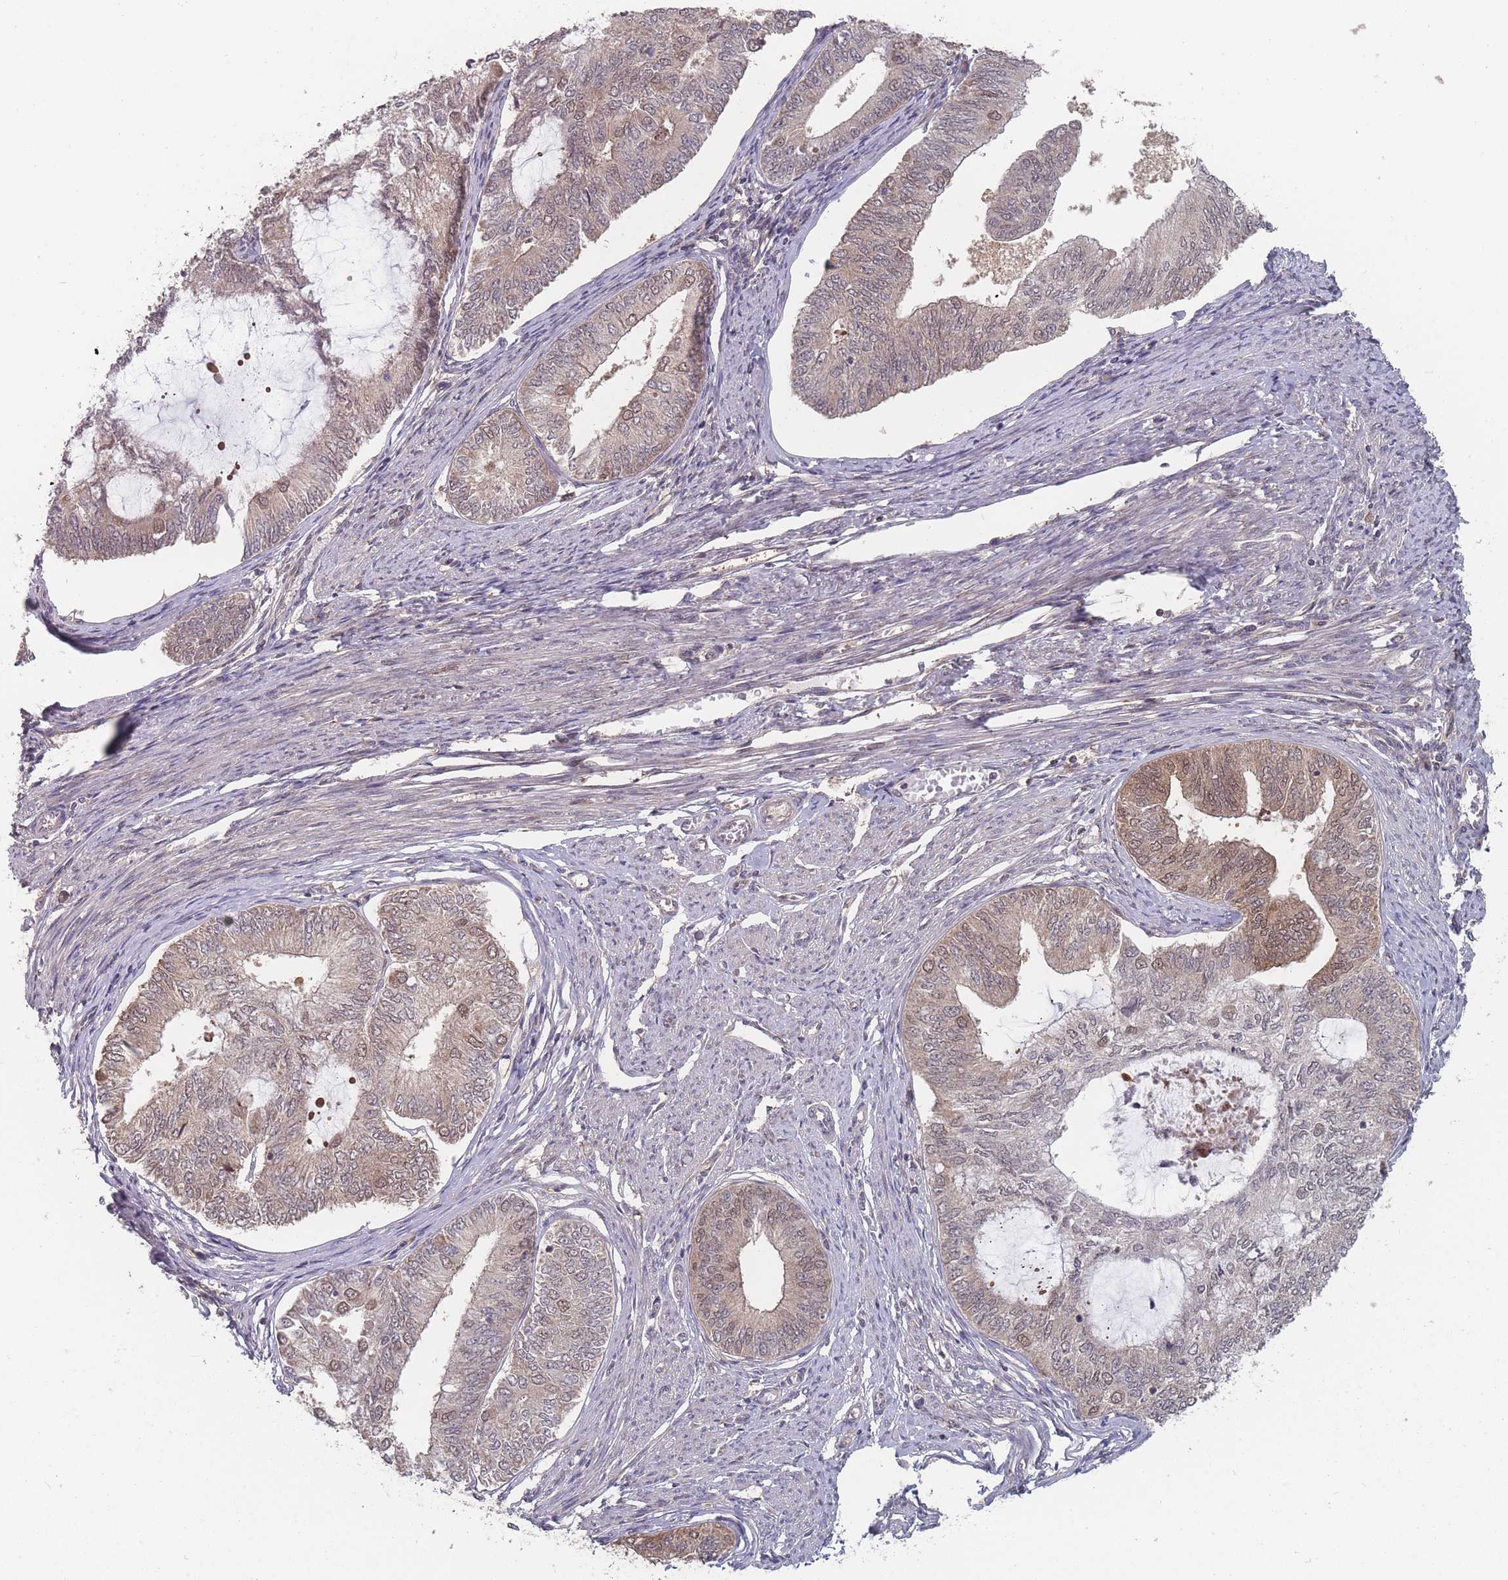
{"staining": {"intensity": "weak", "quantity": "25%-75%", "location": "cytoplasmic/membranous,nuclear"}, "tissue": "endometrial cancer", "cell_type": "Tumor cells", "image_type": "cancer", "snomed": [{"axis": "morphology", "description": "Adenocarcinoma, NOS"}, {"axis": "topography", "description": "Endometrium"}], "caption": "Protein expression by IHC reveals weak cytoplasmic/membranous and nuclear staining in about 25%-75% of tumor cells in endometrial cancer.", "gene": "CNTRL", "patient": {"sex": "female", "age": 68}}